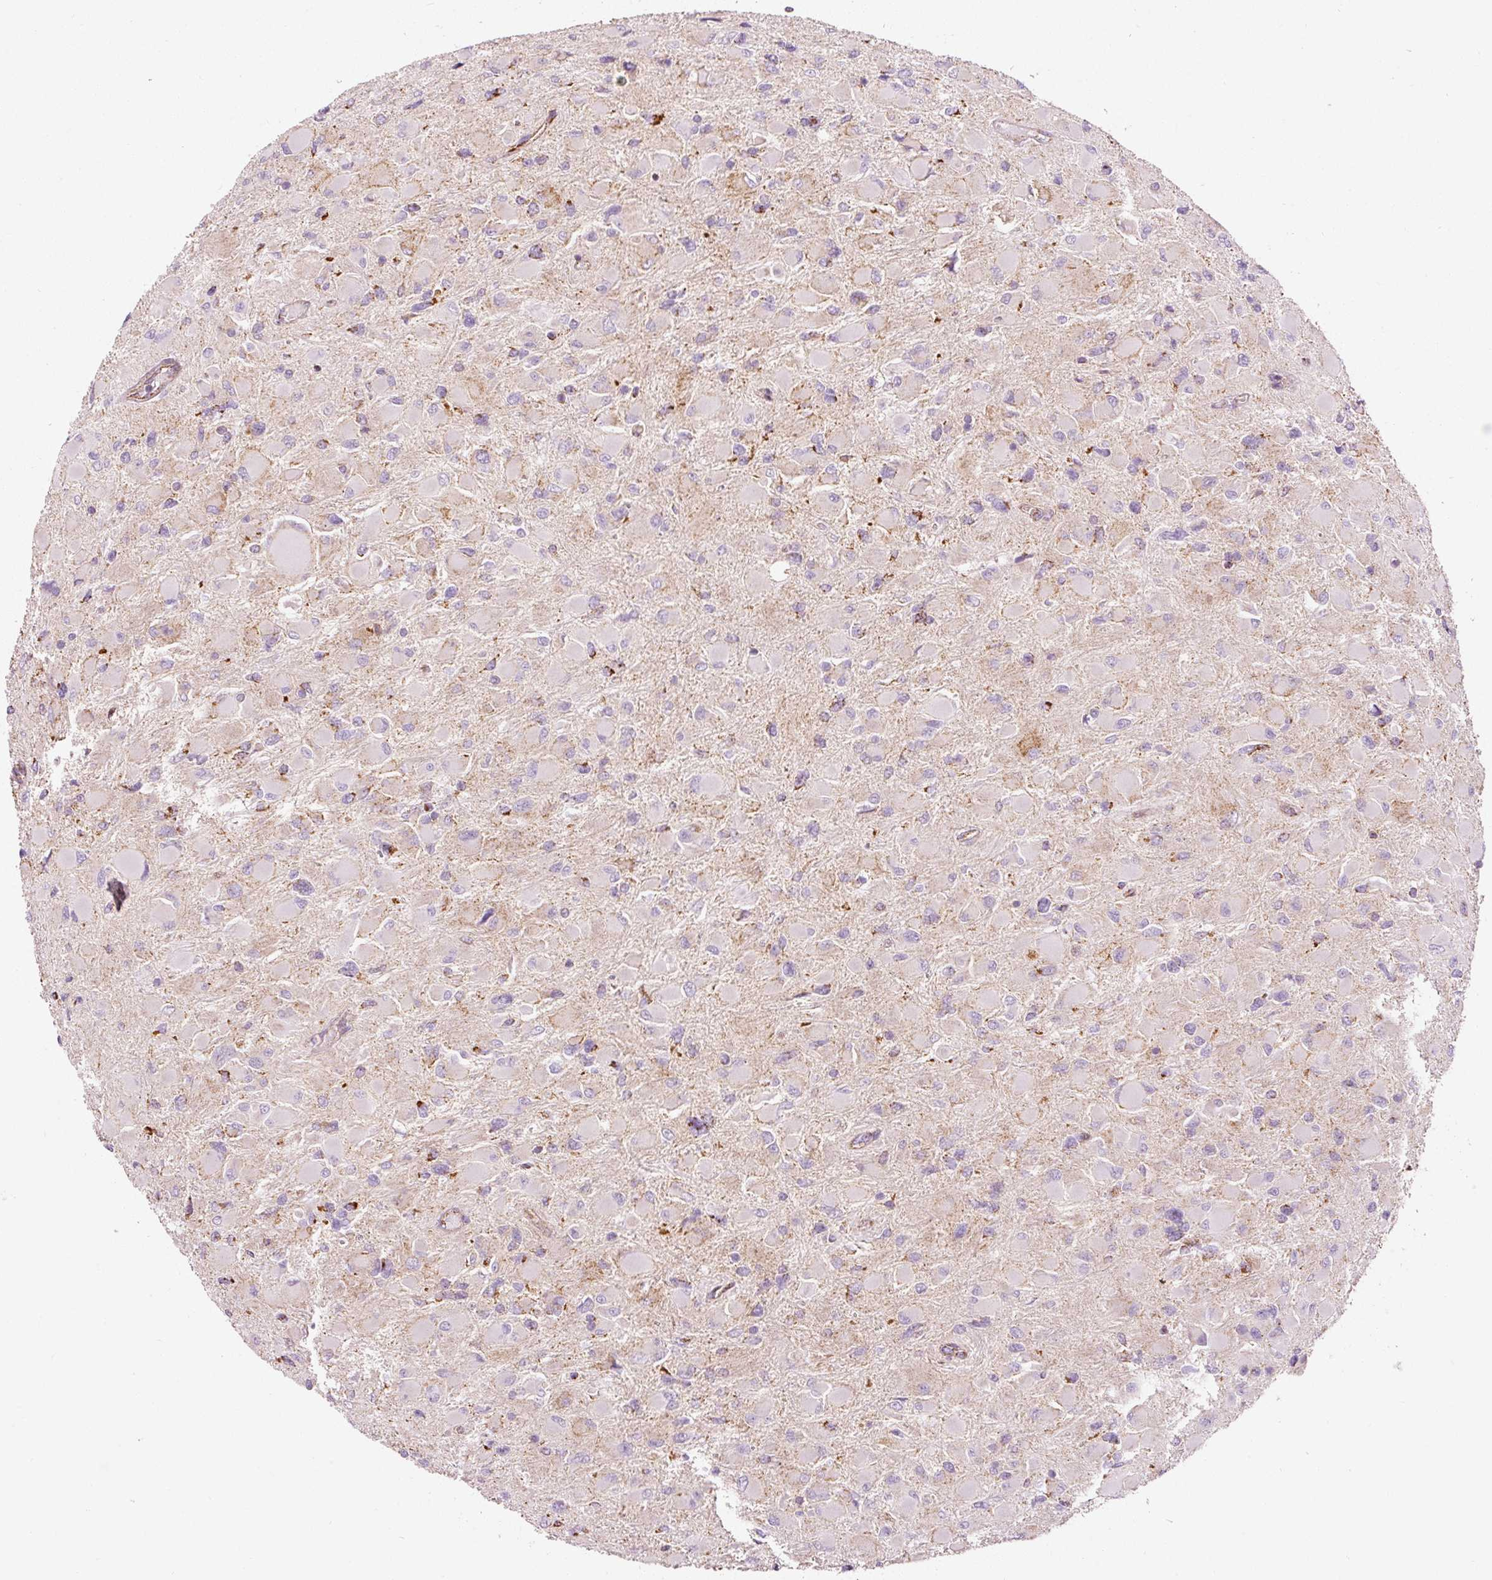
{"staining": {"intensity": "negative", "quantity": "none", "location": "none"}, "tissue": "glioma", "cell_type": "Tumor cells", "image_type": "cancer", "snomed": [{"axis": "morphology", "description": "Glioma, malignant, High grade"}, {"axis": "topography", "description": "Cerebral cortex"}], "caption": "Immunohistochemistry micrograph of malignant glioma (high-grade) stained for a protein (brown), which demonstrates no staining in tumor cells.", "gene": "NDUFB4", "patient": {"sex": "female", "age": 36}}